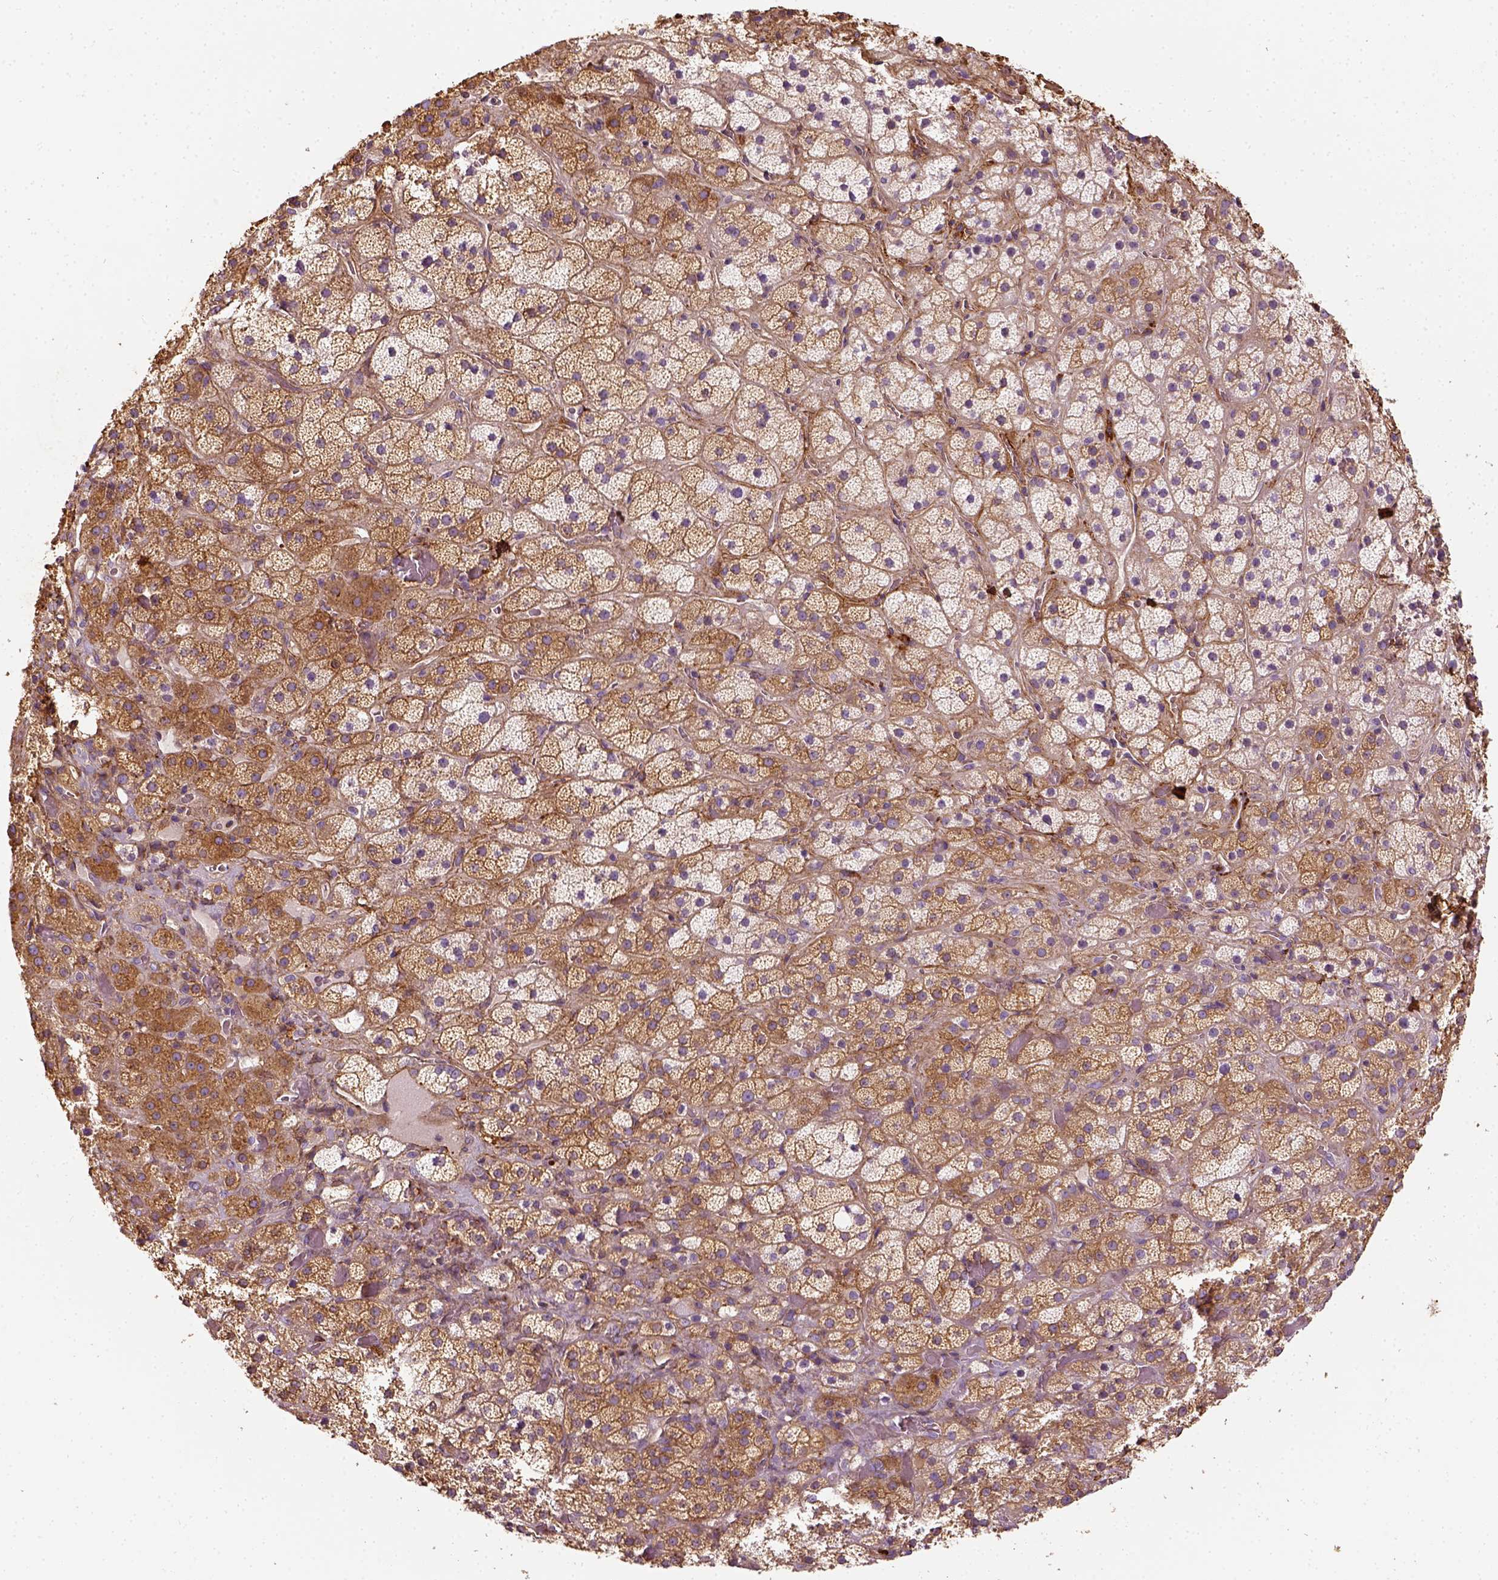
{"staining": {"intensity": "moderate", "quantity": ">75%", "location": "cytoplasmic/membranous"}, "tissue": "adrenal gland", "cell_type": "Glandular cells", "image_type": "normal", "snomed": [{"axis": "morphology", "description": "Normal tissue, NOS"}, {"axis": "topography", "description": "Adrenal gland"}], "caption": "Protein analysis of unremarkable adrenal gland exhibits moderate cytoplasmic/membranous positivity in approximately >75% of glandular cells.", "gene": "COL6A2", "patient": {"sex": "male", "age": 57}}